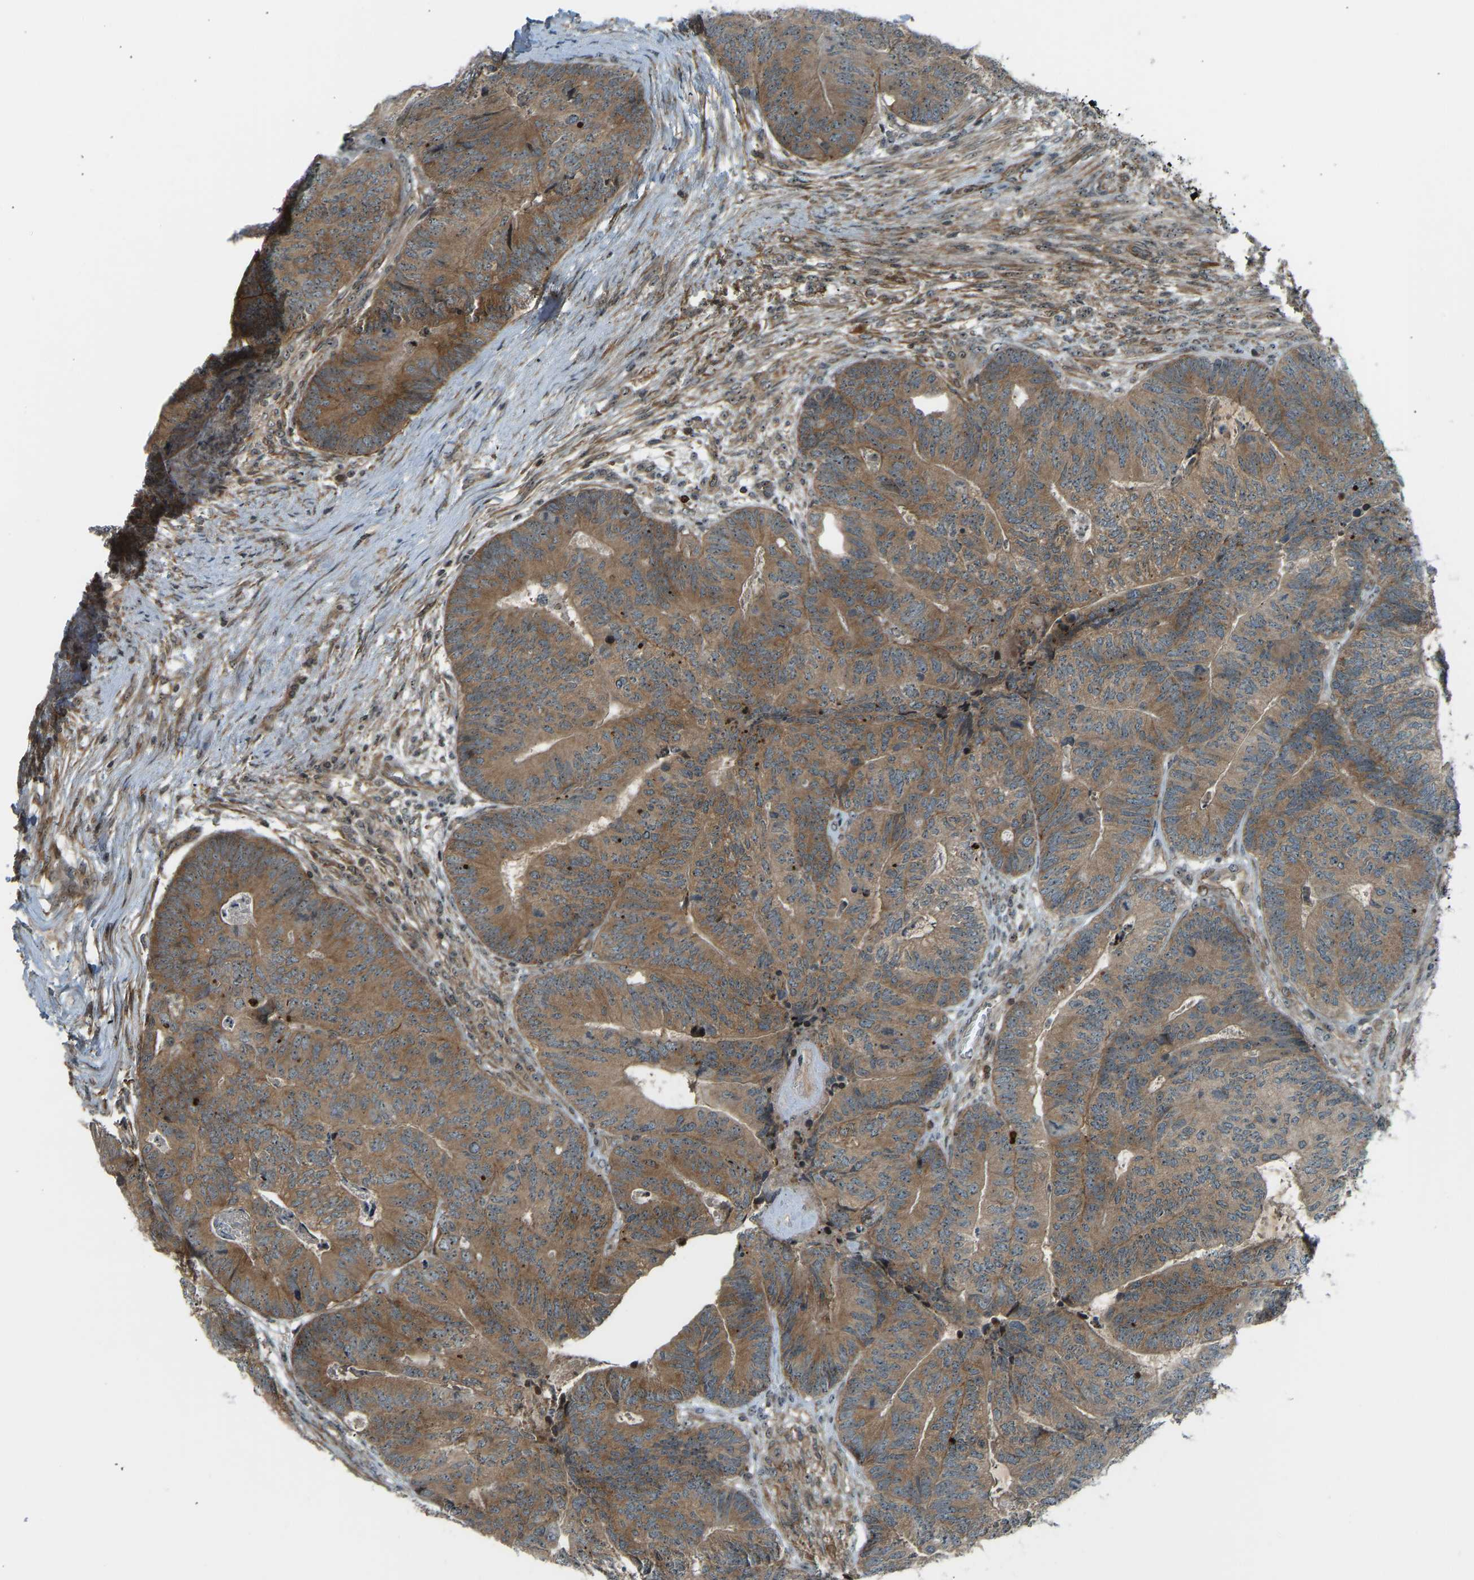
{"staining": {"intensity": "moderate", "quantity": ">75%", "location": "cytoplasmic/membranous"}, "tissue": "colorectal cancer", "cell_type": "Tumor cells", "image_type": "cancer", "snomed": [{"axis": "morphology", "description": "Adenocarcinoma, NOS"}, {"axis": "topography", "description": "Colon"}], "caption": "DAB (3,3'-diaminobenzidine) immunohistochemical staining of human colorectal adenocarcinoma demonstrates moderate cytoplasmic/membranous protein staining in approximately >75% of tumor cells. (DAB (3,3'-diaminobenzidine) IHC with brightfield microscopy, high magnification).", "gene": "SVOPL", "patient": {"sex": "female", "age": 67}}